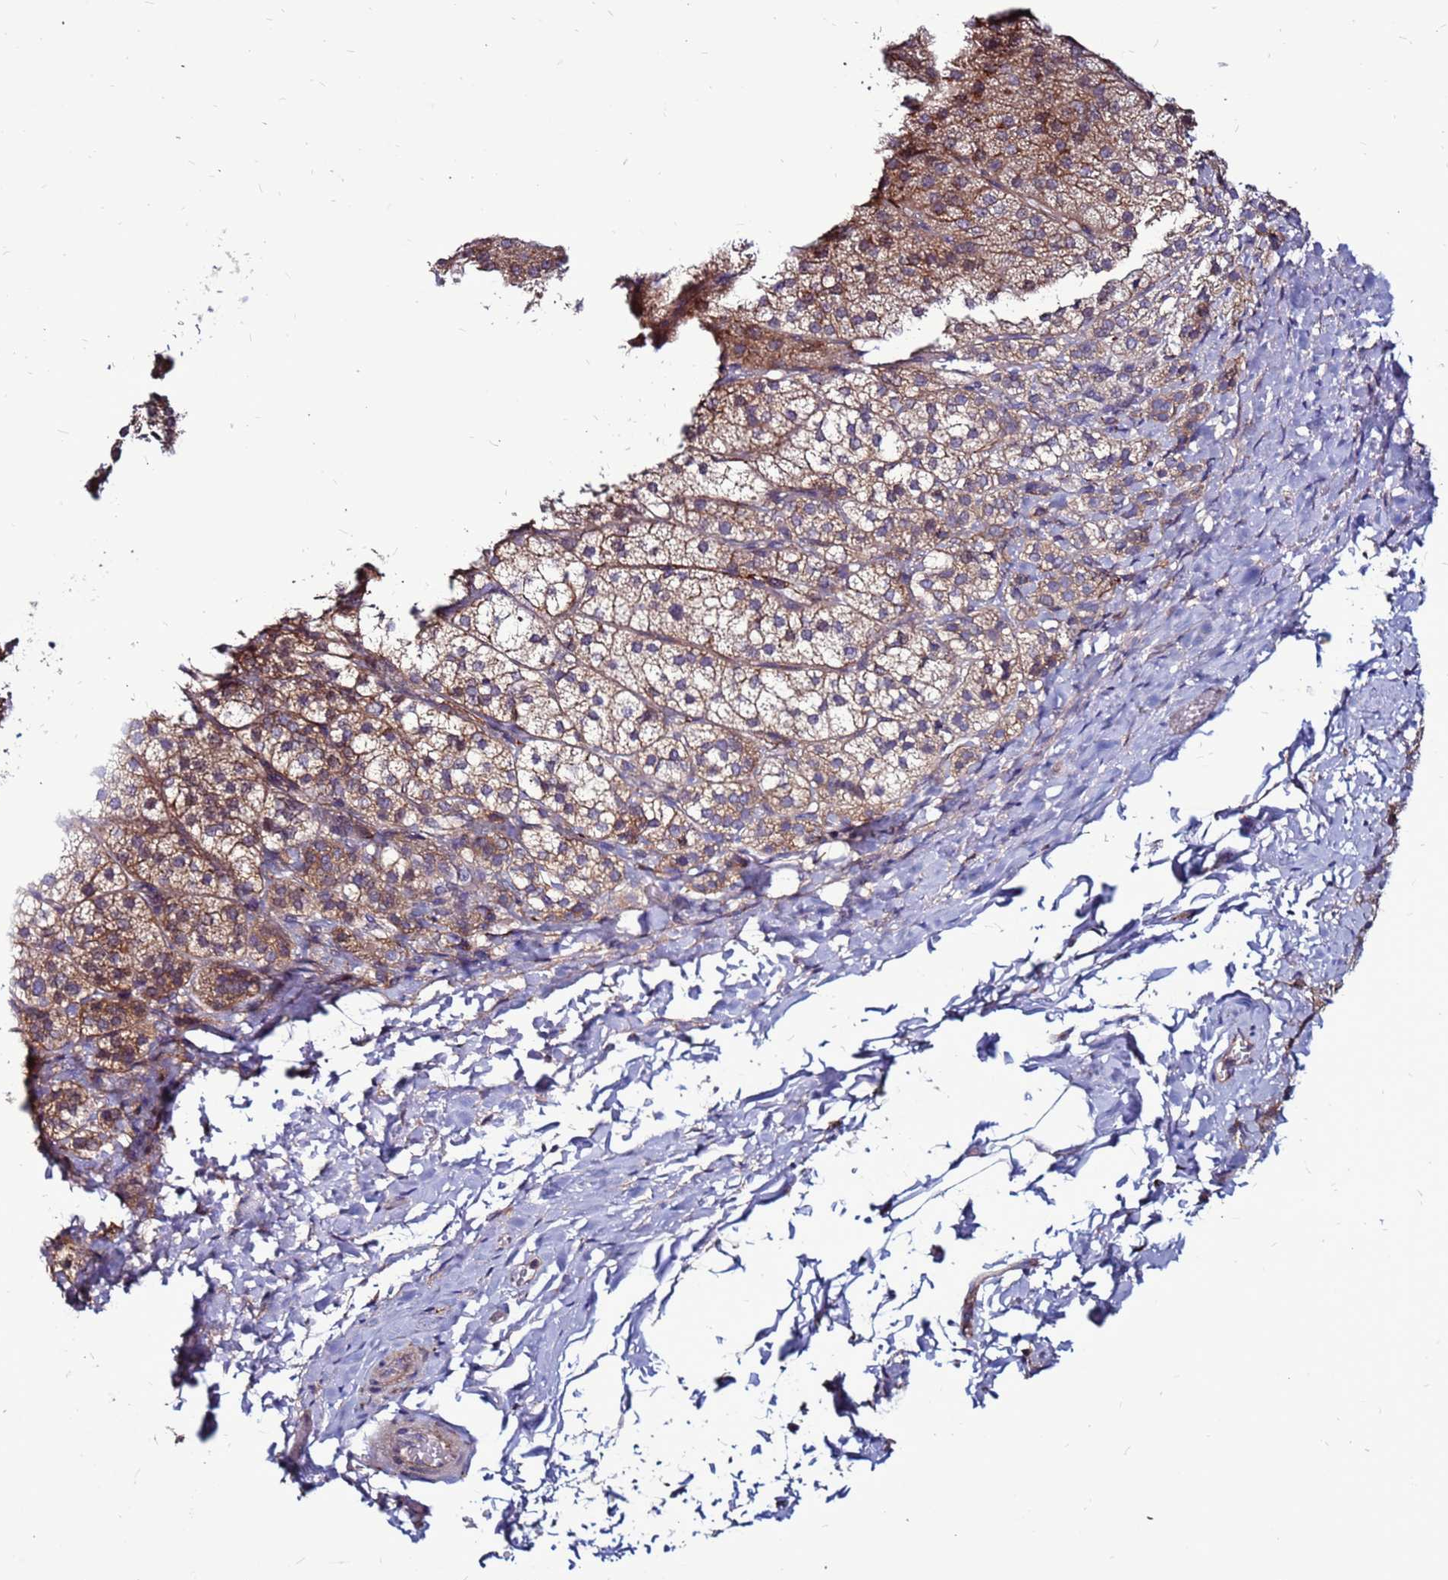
{"staining": {"intensity": "moderate", "quantity": "25%-75%", "location": "cytoplasmic/membranous"}, "tissue": "adrenal gland", "cell_type": "Glandular cells", "image_type": "normal", "snomed": [{"axis": "morphology", "description": "Normal tissue, NOS"}, {"axis": "topography", "description": "Adrenal gland"}], "caption": "Moderate cytoplasmic/membranous protein positivity is present in about 25%-75% of glandular cells in adrenal gland.", "gene": "GPN3", "patient": {"sex": "female", "age": 44}}